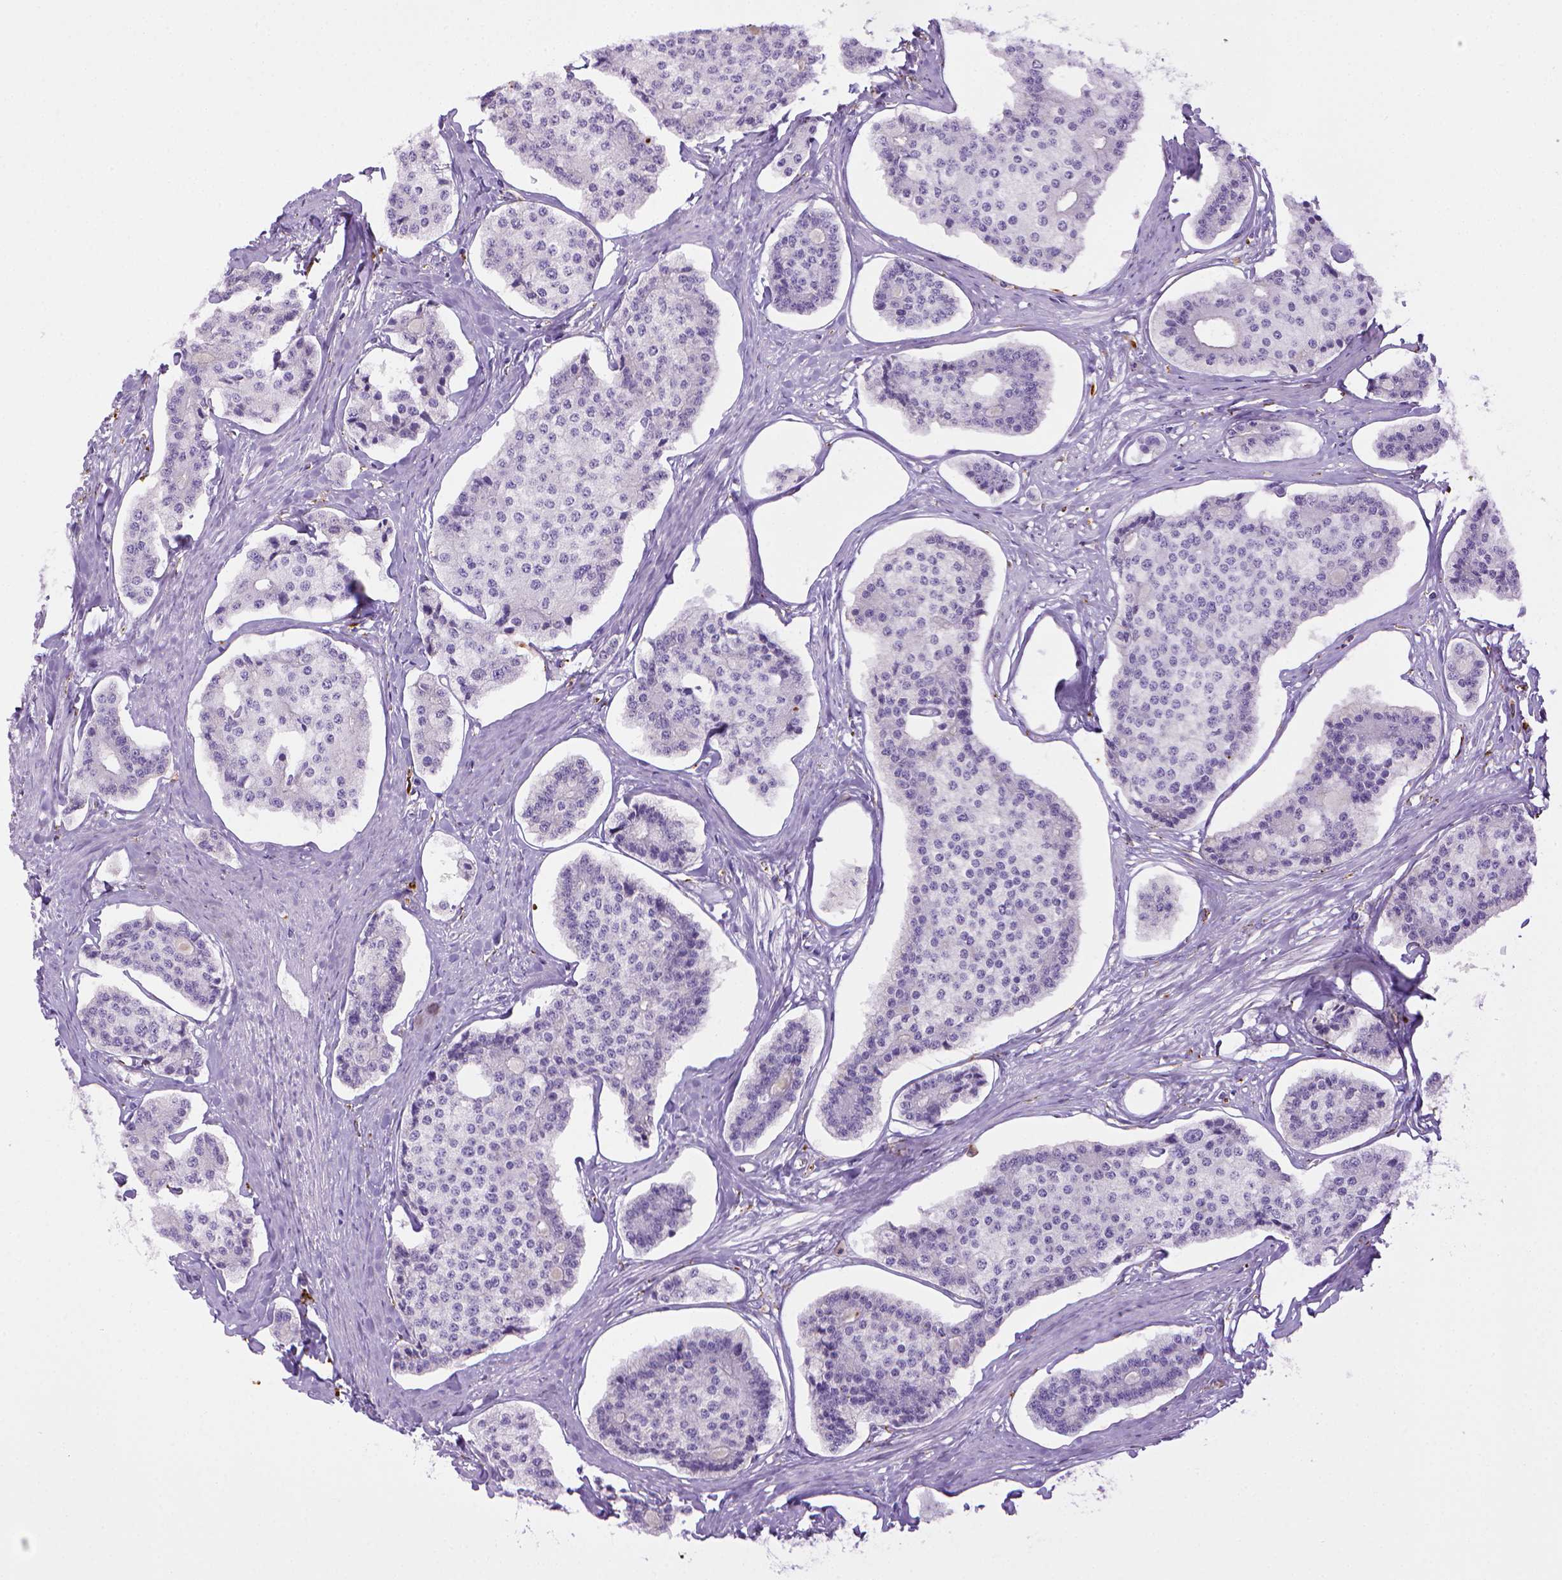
{"staining": {"intensity": "negative", "quantity": "none", "location": "none"}, "tissue": "carcinoid", "cell_type": "Tumor cells", "image_type": "cancer", "snomed": [{"axis": "morphology", "description": "Carcinoid, malignant, NOS"}, {"axis": "topography", "description": "Small intestine"}], "caption": "IHC of carcinoid shows no expression in tumor cells.", "gene": "CD68", "patient": {"sex": "female", "age": 65}}